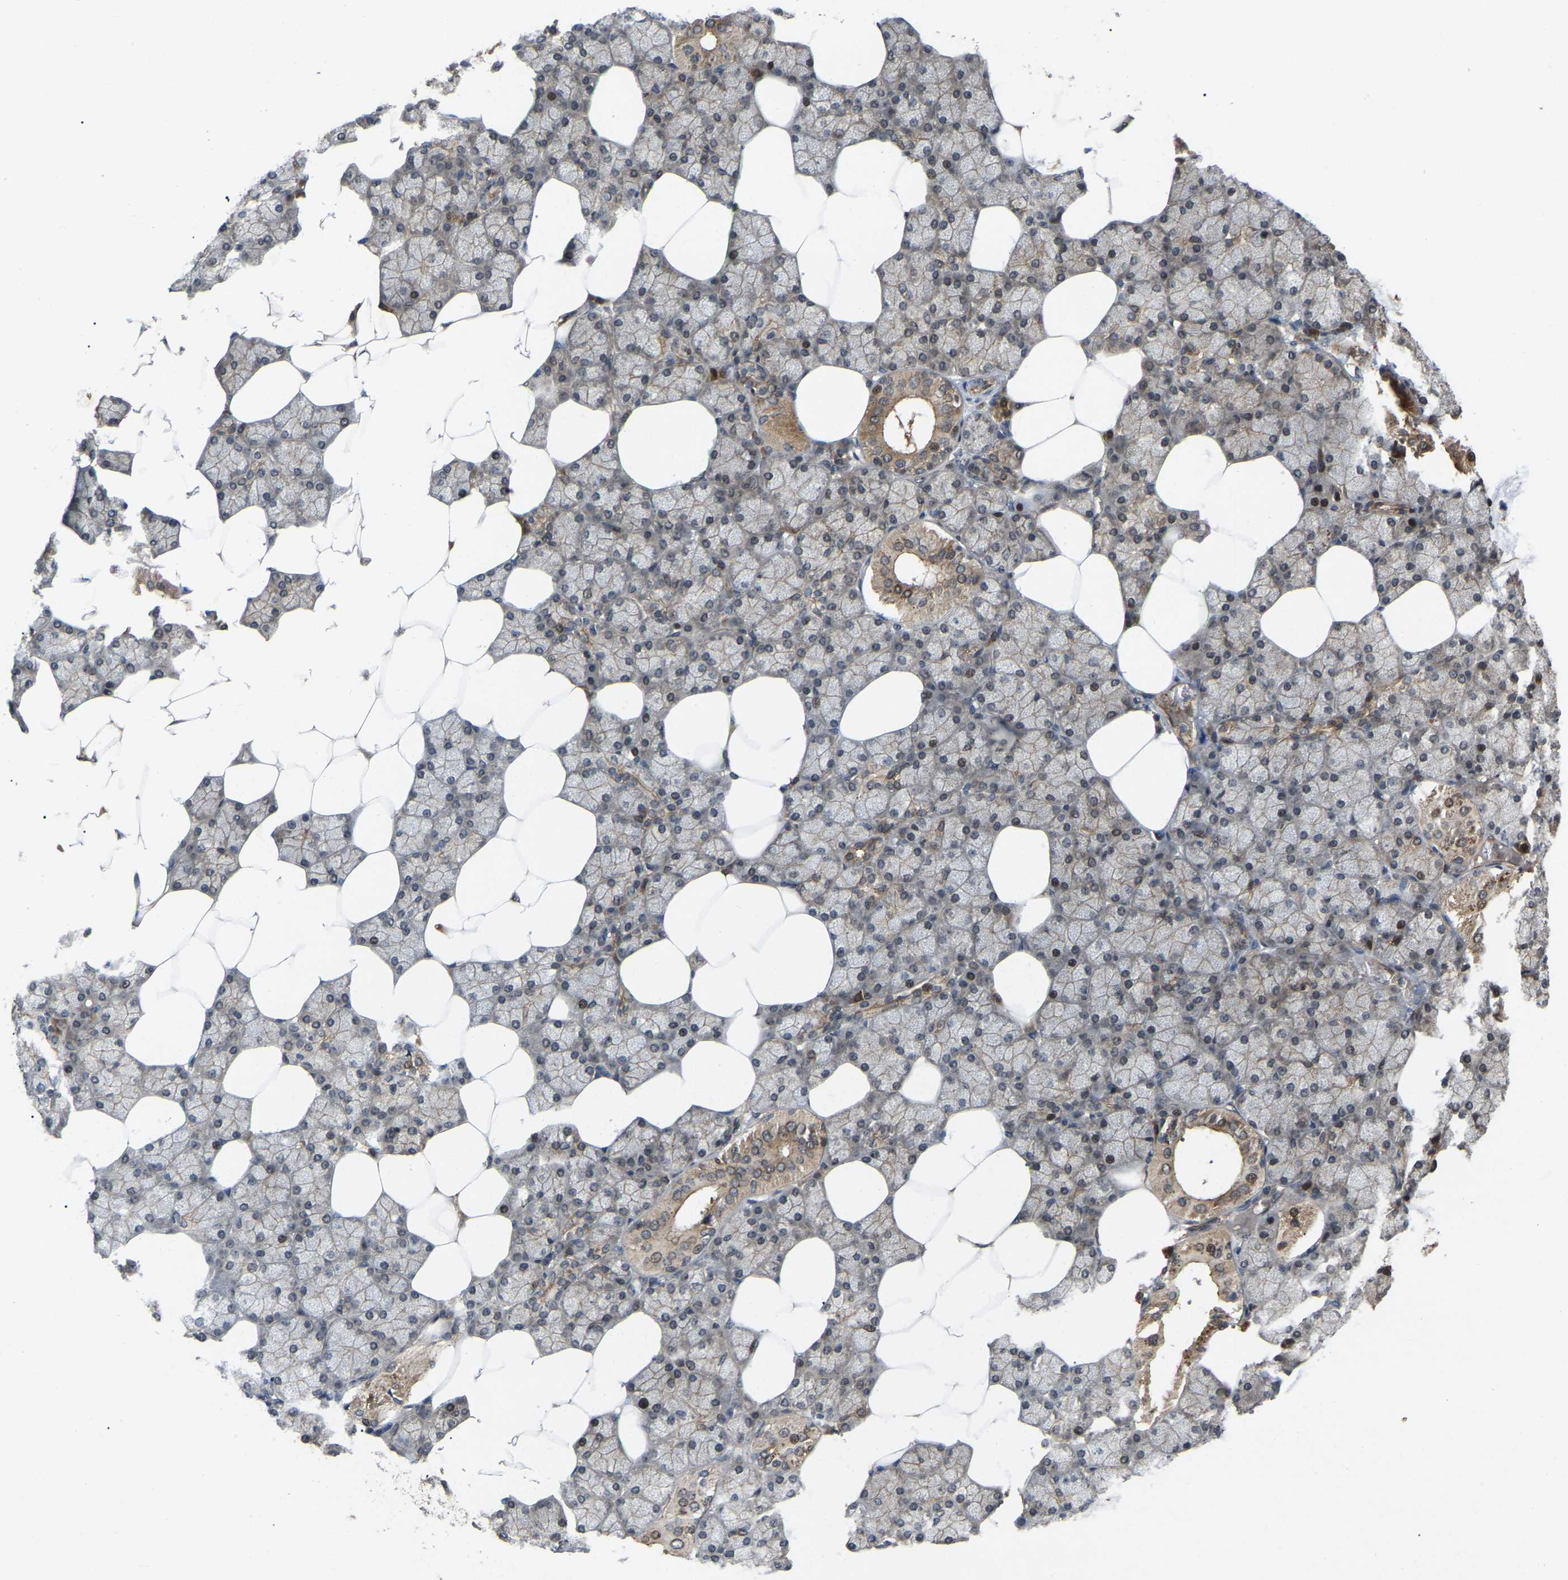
{"staining": {"intensity": "moderate", "quantity": ">75%", "location": "cytoplasmic/membranous"}, "tissue": "salivary gland", "cell_type": "Glandular cells", "image_type": "normal", "snomed": [{"axis": "morphology", "description": "Normal tissue, NOS"}, {"axis": "topography", "description": "Salivary gland"}], "caption": "Immunohistochemistry of unremarkable human salivary gland shows medium levels of moderate cytoplasmic/membranous positivity in approximately >75% of glandular cells. Immunohistochemistry (ihc) stains the protein of interest in brown and the nuclei are stained blue.", "gene": "KIAA1549", "patient": {"sex": "male", "age": 62}}